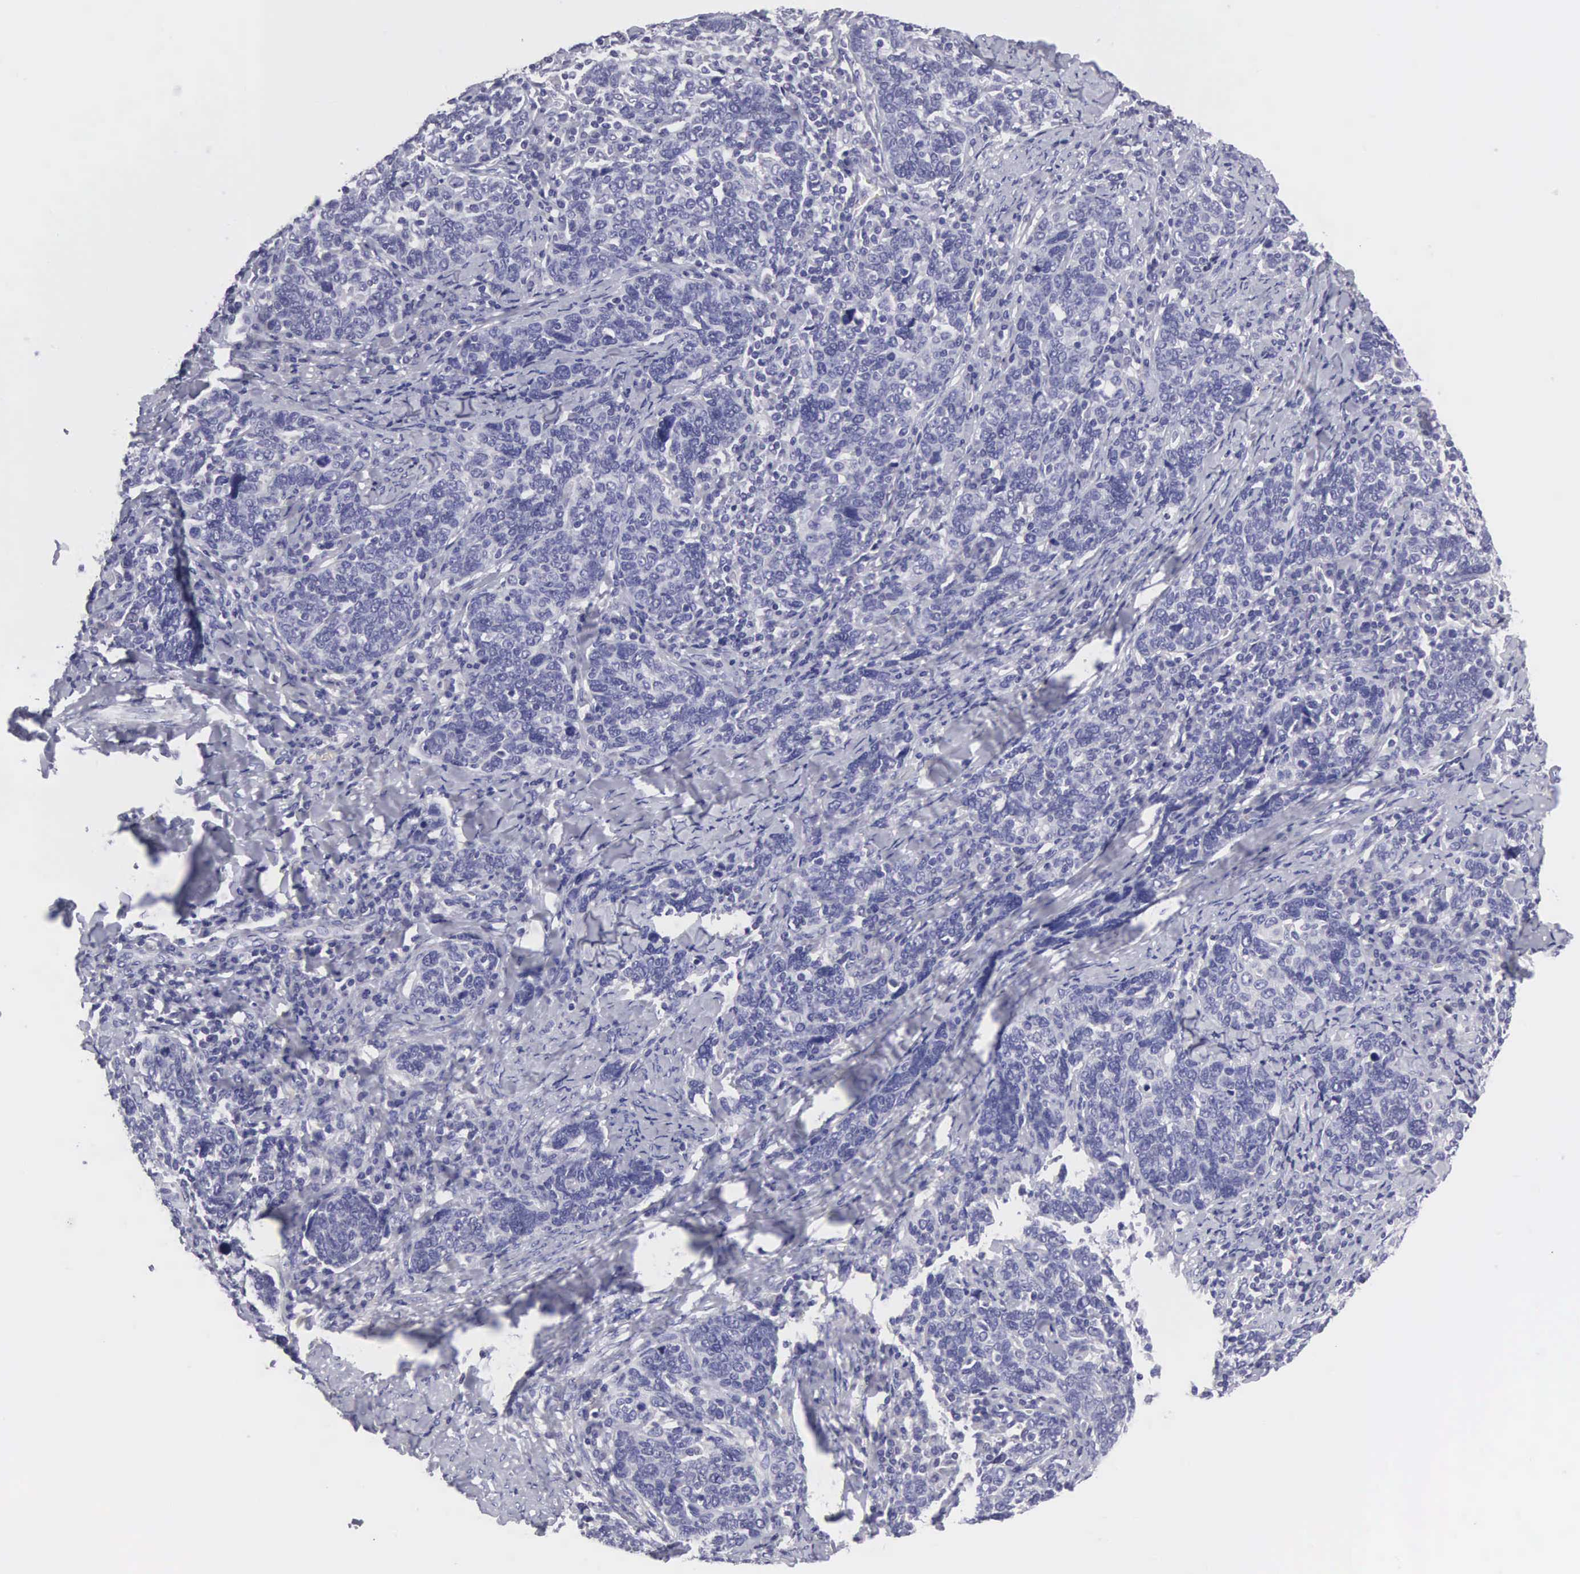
{"staining": {"intensity": "negative", "quantity": "none", "location": "none"}, "tissue": "cervical cancer", "cell_type": "Tumor cells", "image_type": "cancer", "snomed": [{"axis": "morphology", "description": "Squamous cell carcinoma, NOS"}, {"axis": "topography", "description": "Cervix"}], "caption": "Human cervical squamous cell carcinoma stained for a protein using immunohistochemistry demonstrates no positivity in tumor cells.", "gene": "SLITRK4", "patient": {"sex": "female", "age": 41}}